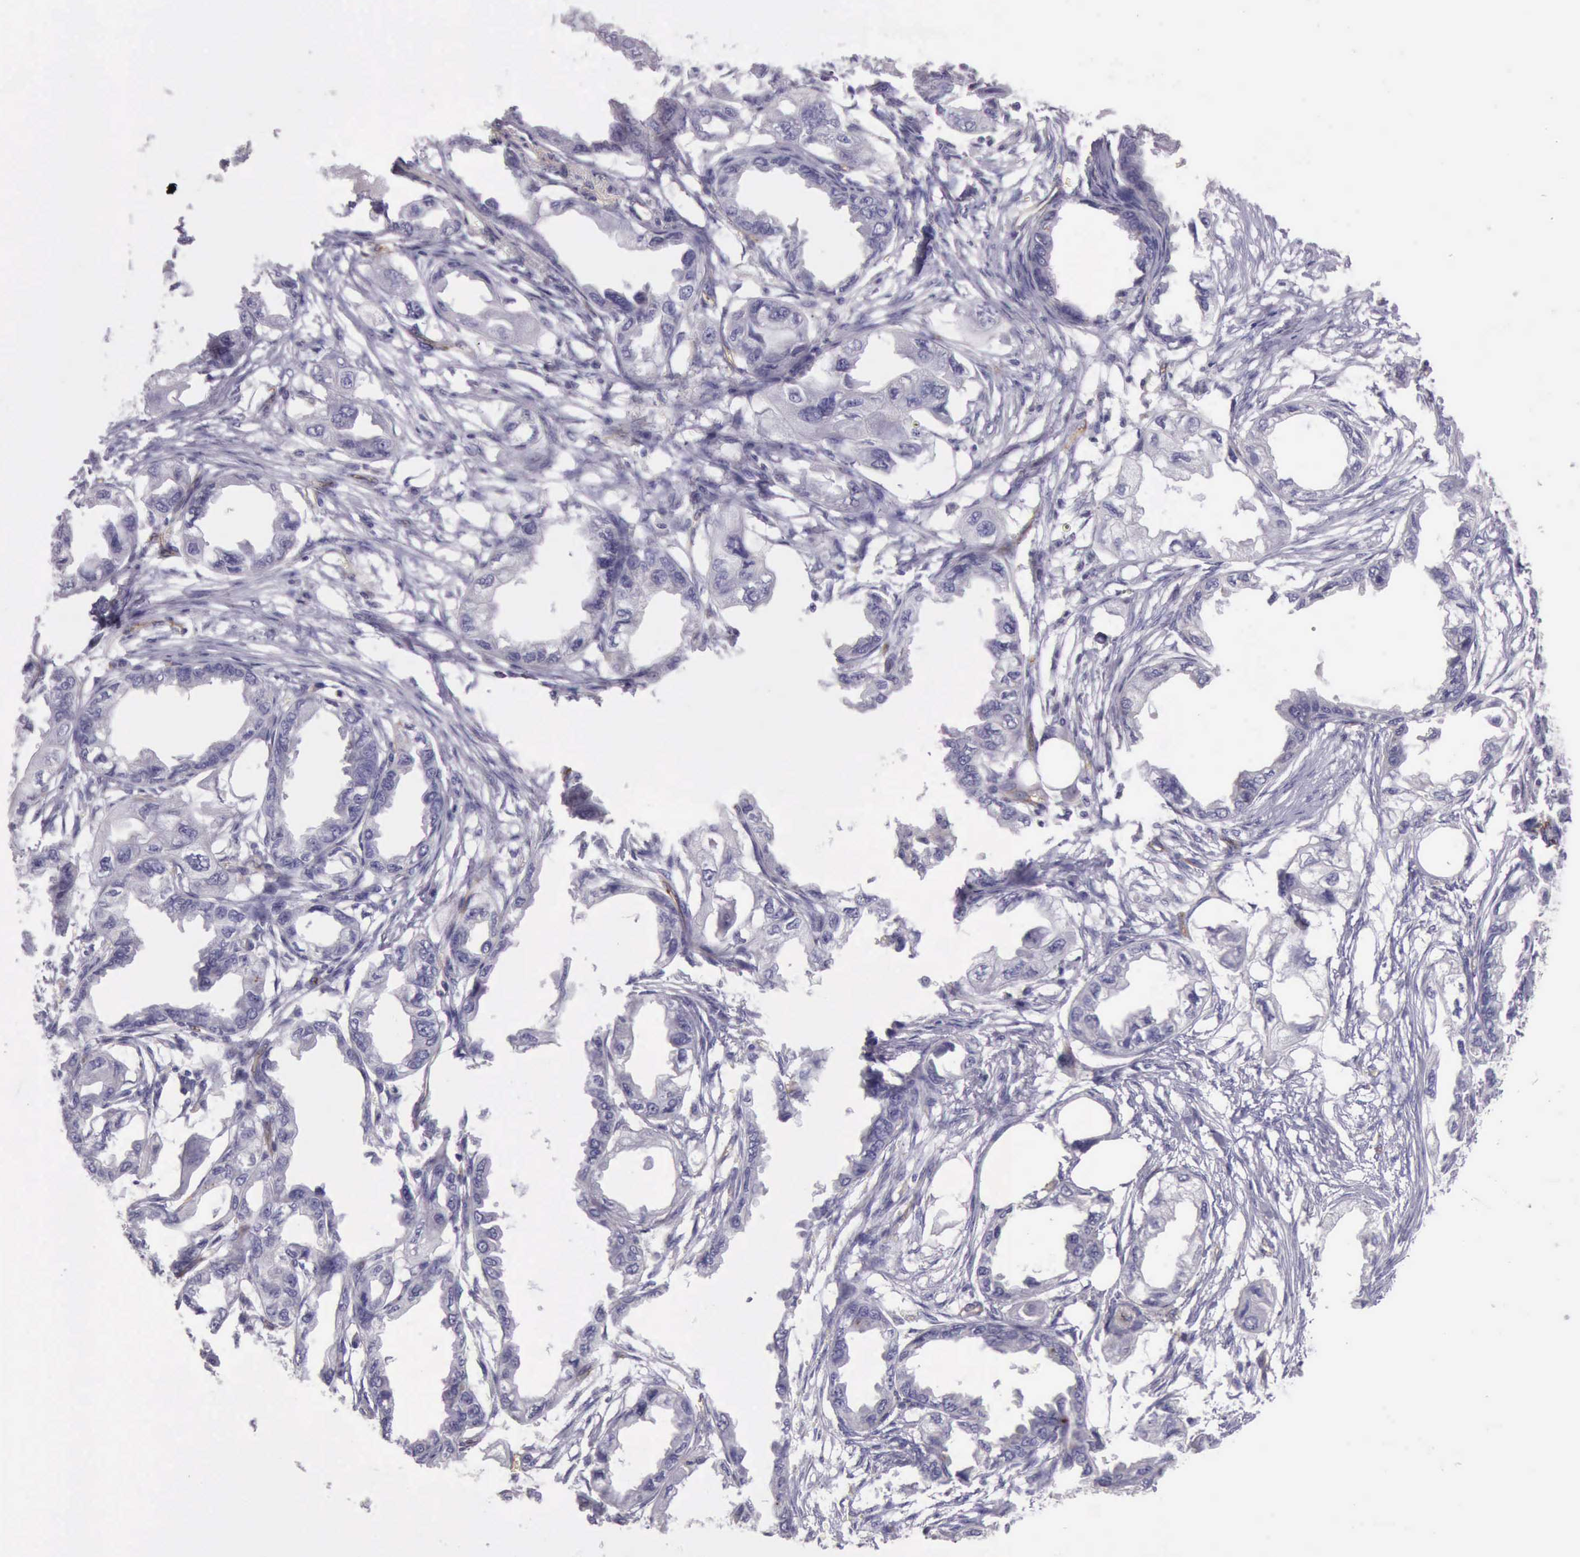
{"staining": {"intensity": "negative", "quantity": "none", "location": "none"}, "tissue": "endometrial cancer", "cell_type": "Tumor cells", "image_type": "cancer", "snomed": [{"axis": "morphology", "description": "Adenocarcinoma, NOS"}, {"axis": "topography", "description": "Endometrium"}], "caption": "Tumor cells show no significant protein expression in adenocarcinoma (endometrial).", "gene": "TCEANC", "patient": {"sex": "female", "age": 67}}